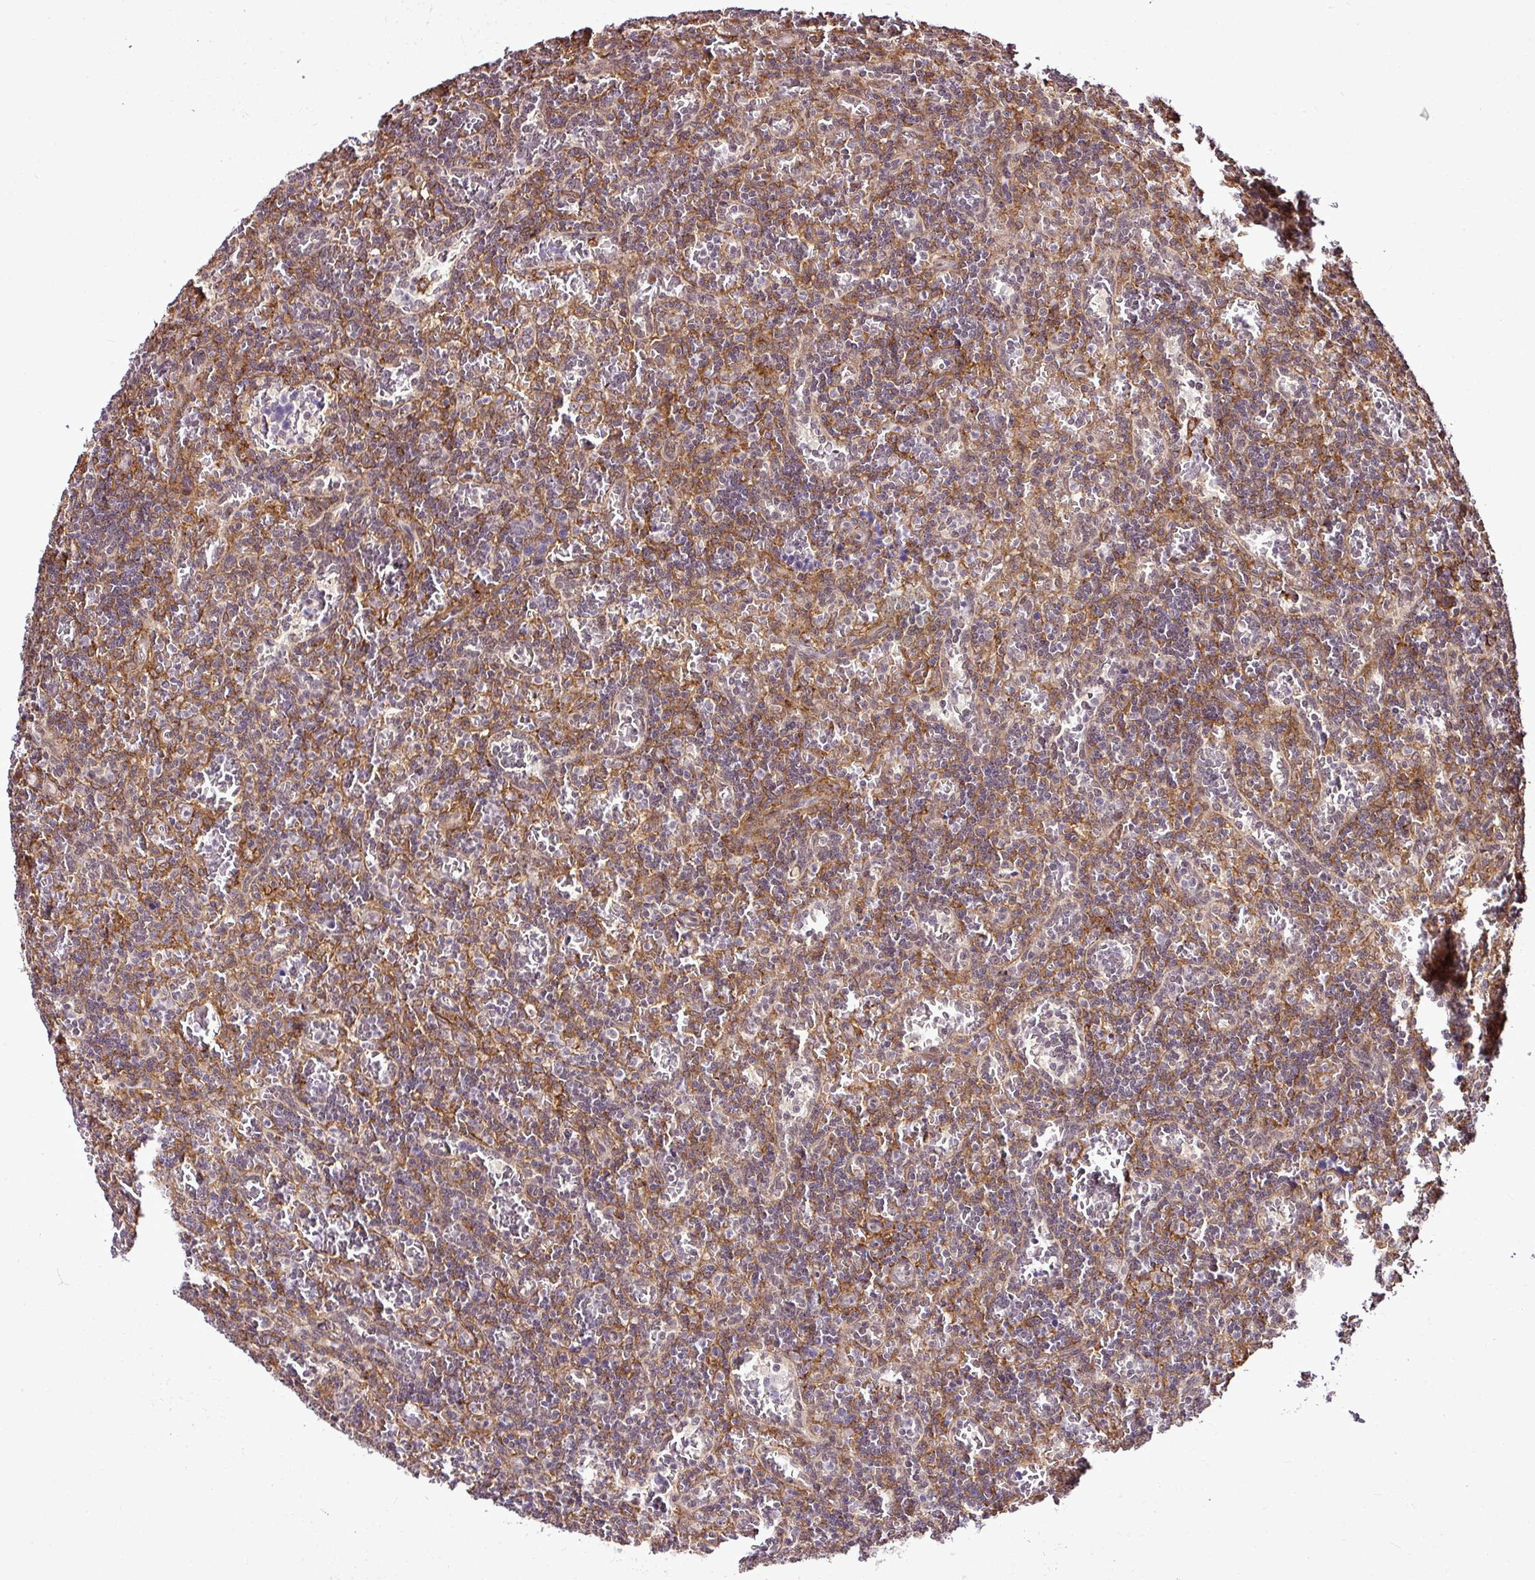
{"staining": {"intensity": "weak", "quantity": "<25%", "location": "nuclear"}, "tissue": "lymphoma", "cell_type": "Tumor cells", "image_type": "cancer", "snomed": [{"axis": "morphology", "description": "Malignant lymphoma, non-Hodgkin's type, Low grade"}, {"axis": "topography", "description": "Spleen"}], "caption": "This is a micrograph of IHC staining of malignant lymphoma, non-Hodgkin's type (low-grade), which shows no expression in tumor cells.", "gene": "FAM153A", "patient": {"sex": "male", "age": 73}}